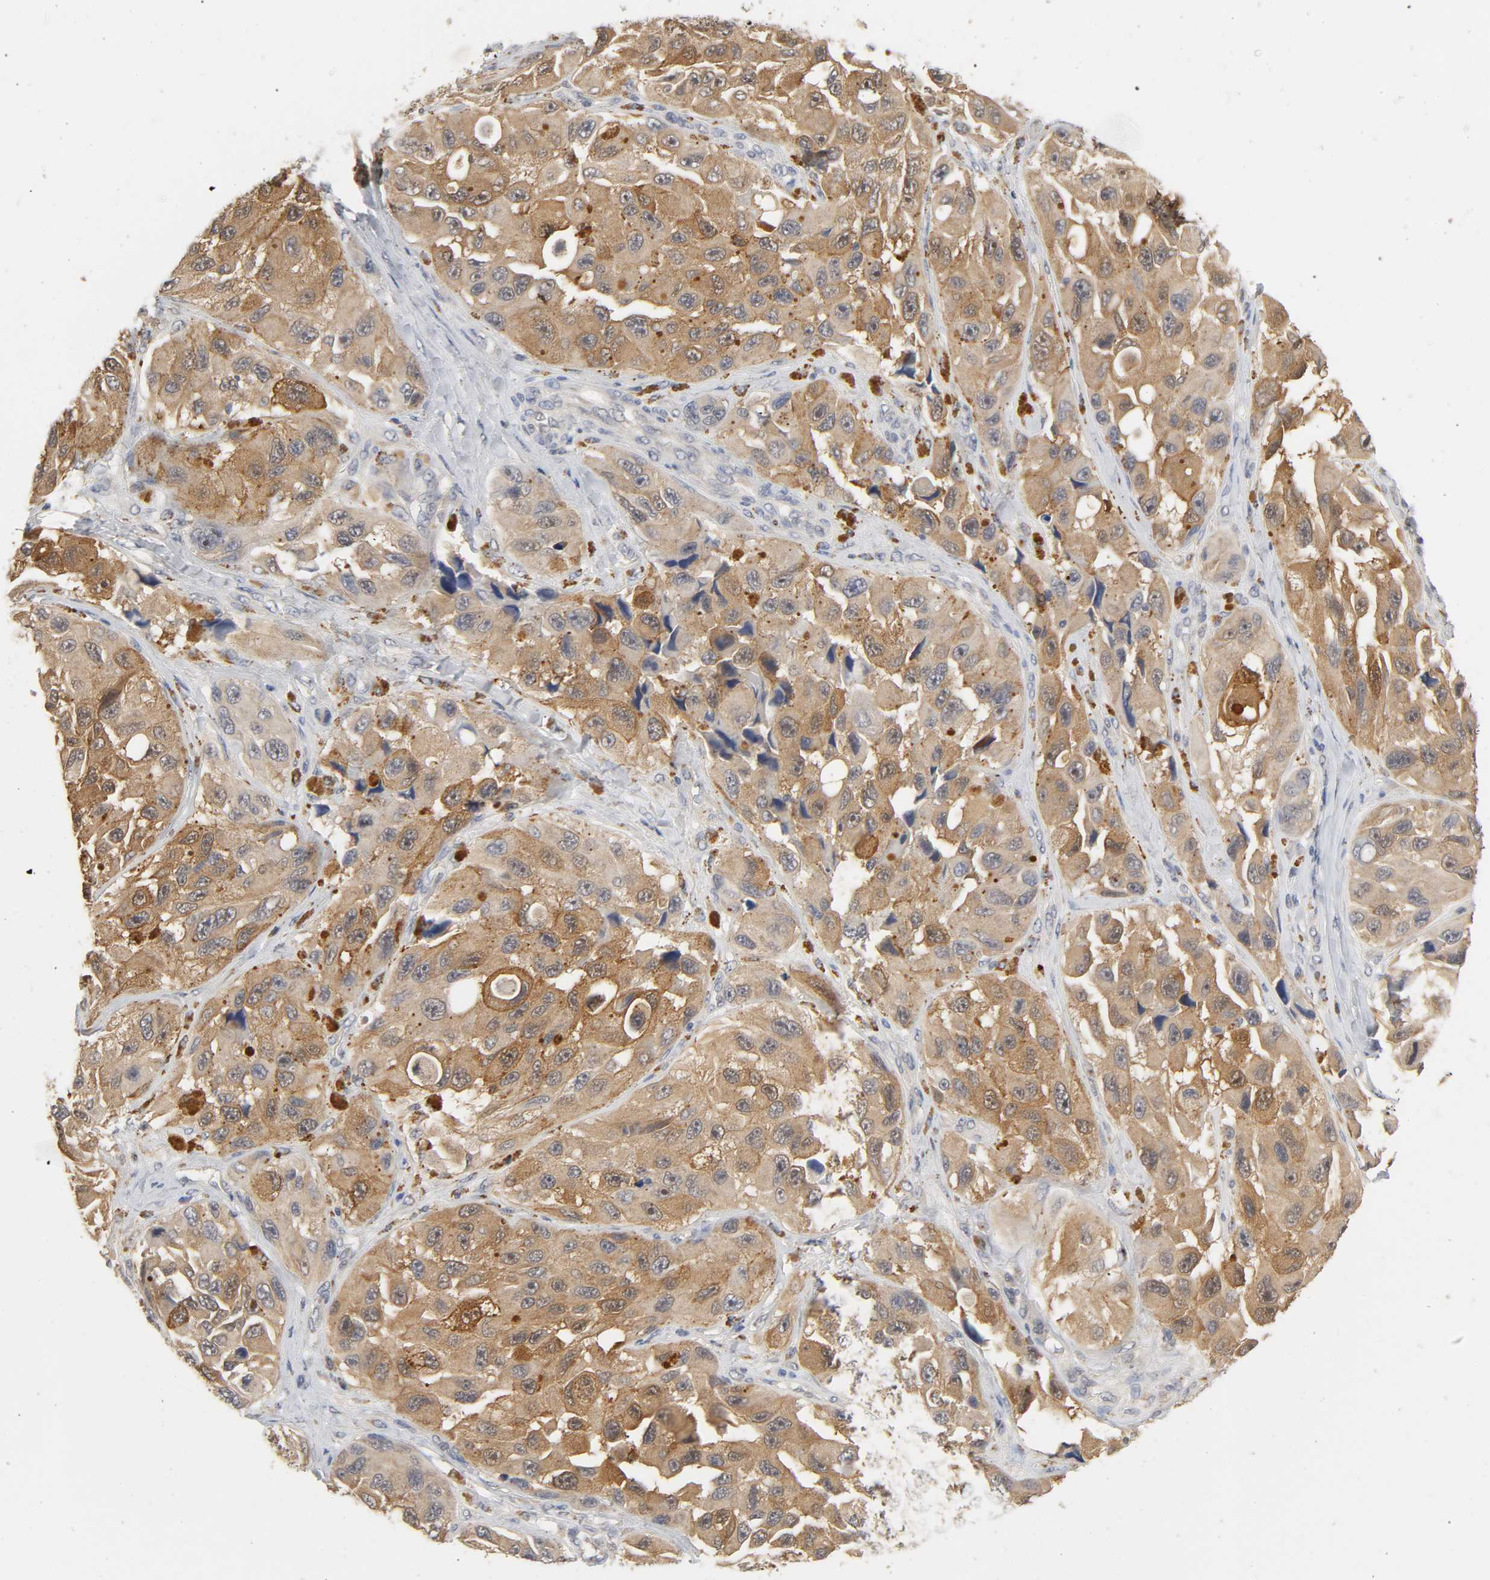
{"staining": {"intensity": "moderate", "quantity": ">75%", "location": "cytoplasmic/membranous"}, "tissue": "melanoma", "cell_type": "Tumor cells", "image_type": "cancer", "snomed": [{"axis": "morphology", "description": "Malignant melanoma, NOS"}, {"axis": "topography", "description": "Skin"}], "caption": "Immunohistochemistry histopathology image of neoplastic tissue: human melanoma stained using immunohistochemistry (IHC) reveals medium levels of moderate protein expression localized specifically in the cytoplasmic/membranous of tumor cells, appearing as a cytoplasmic/membranous brown color.", "gene": "MIF", "patient": {"sex": "female", "age": 73}}